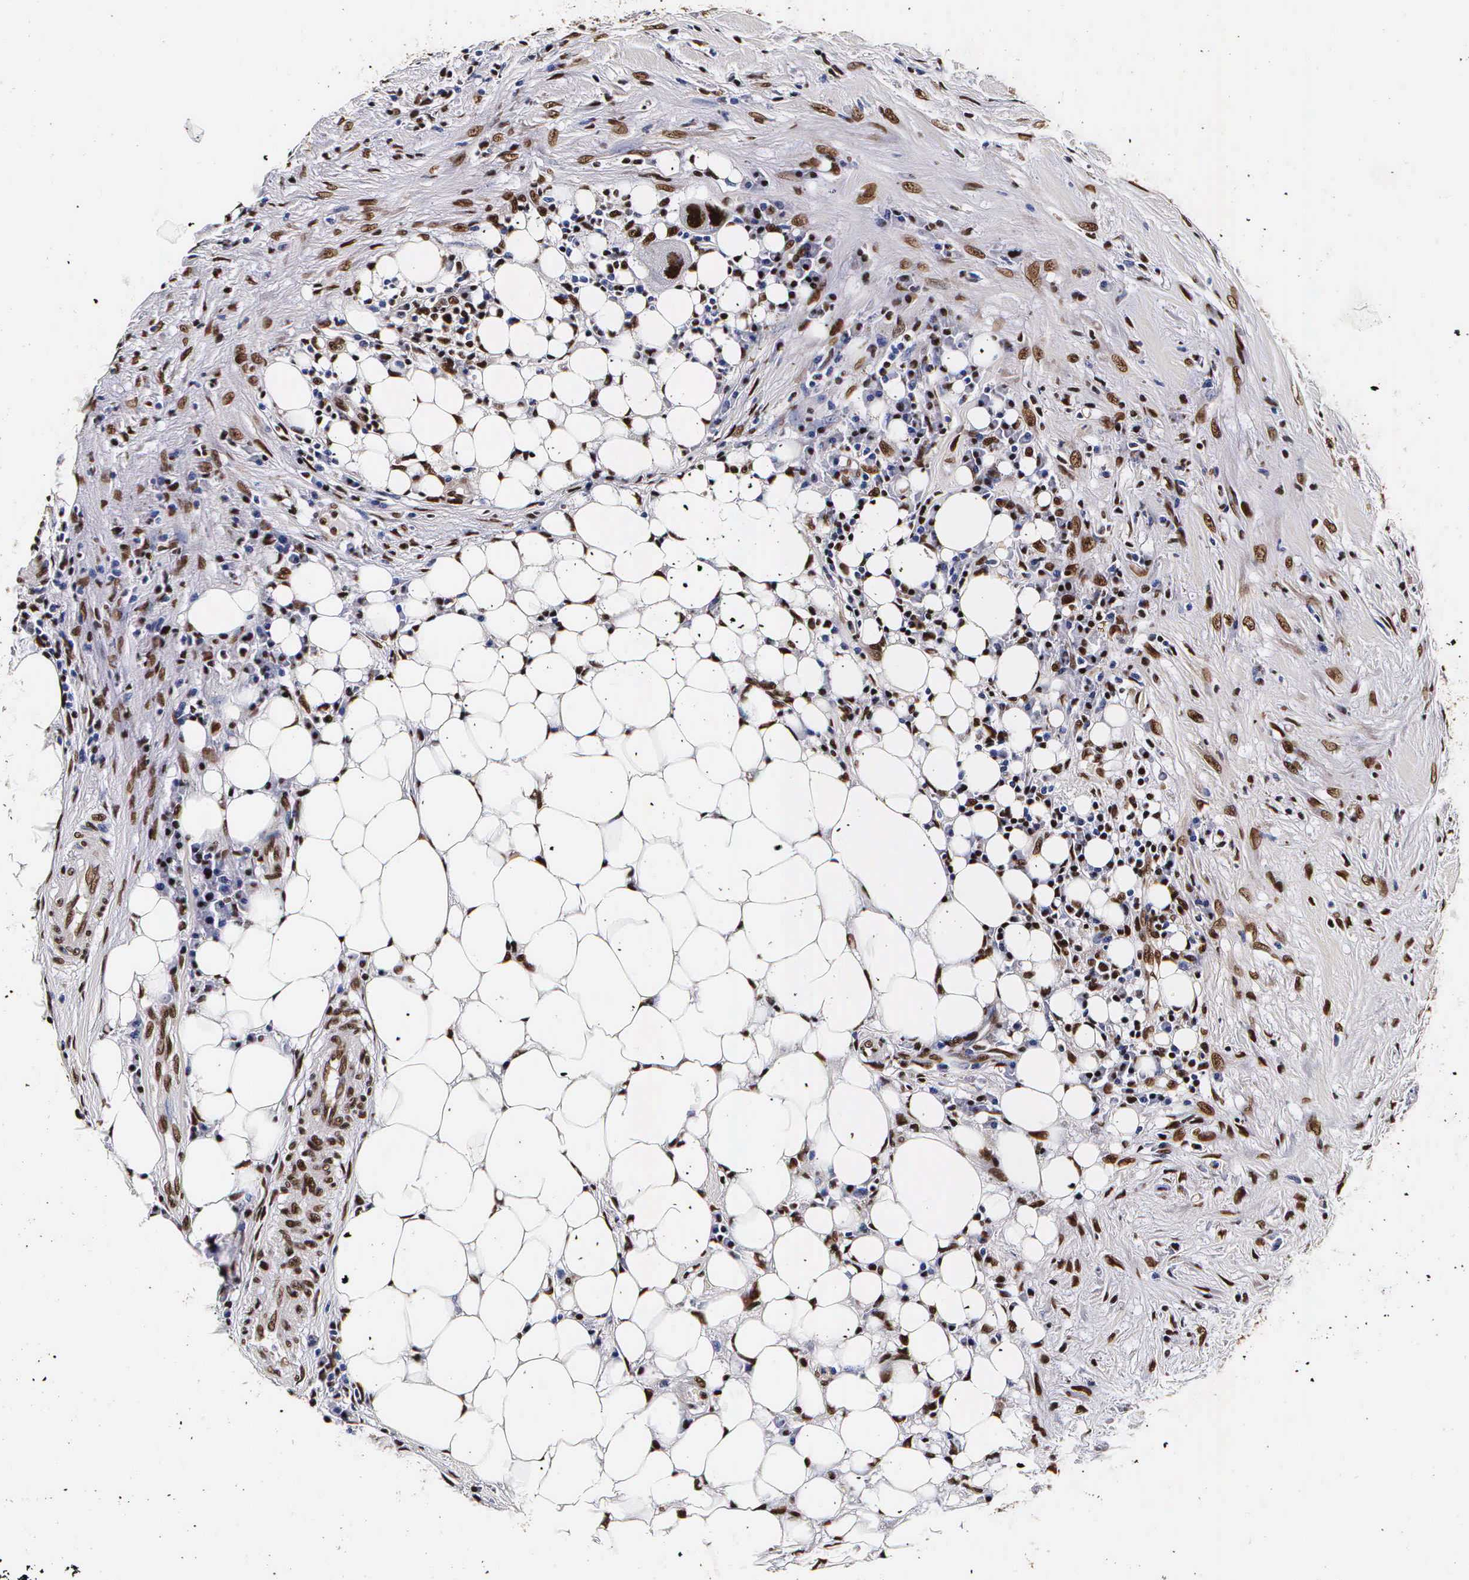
{"staining": {"intensity": "strong", "quantity": ">75%", "location": "nuclear"}, "tissue": "colorectal cancer", "cell_type": "Tumor cells", "image_type": "cancer", "snomed": [{"axis": "morphology", "description": "Adenocarcinoma, NOS"}, {"axis": "topography", "description": "Colon"}], "caption": "The histopathology image displays immunohistochemical staining of colorectal cancer. There is strong nuclear staining is identified in about >75% of tumor cells.", "gene": "PABPN1", "patient": {"sex": "female", "age": 70}}